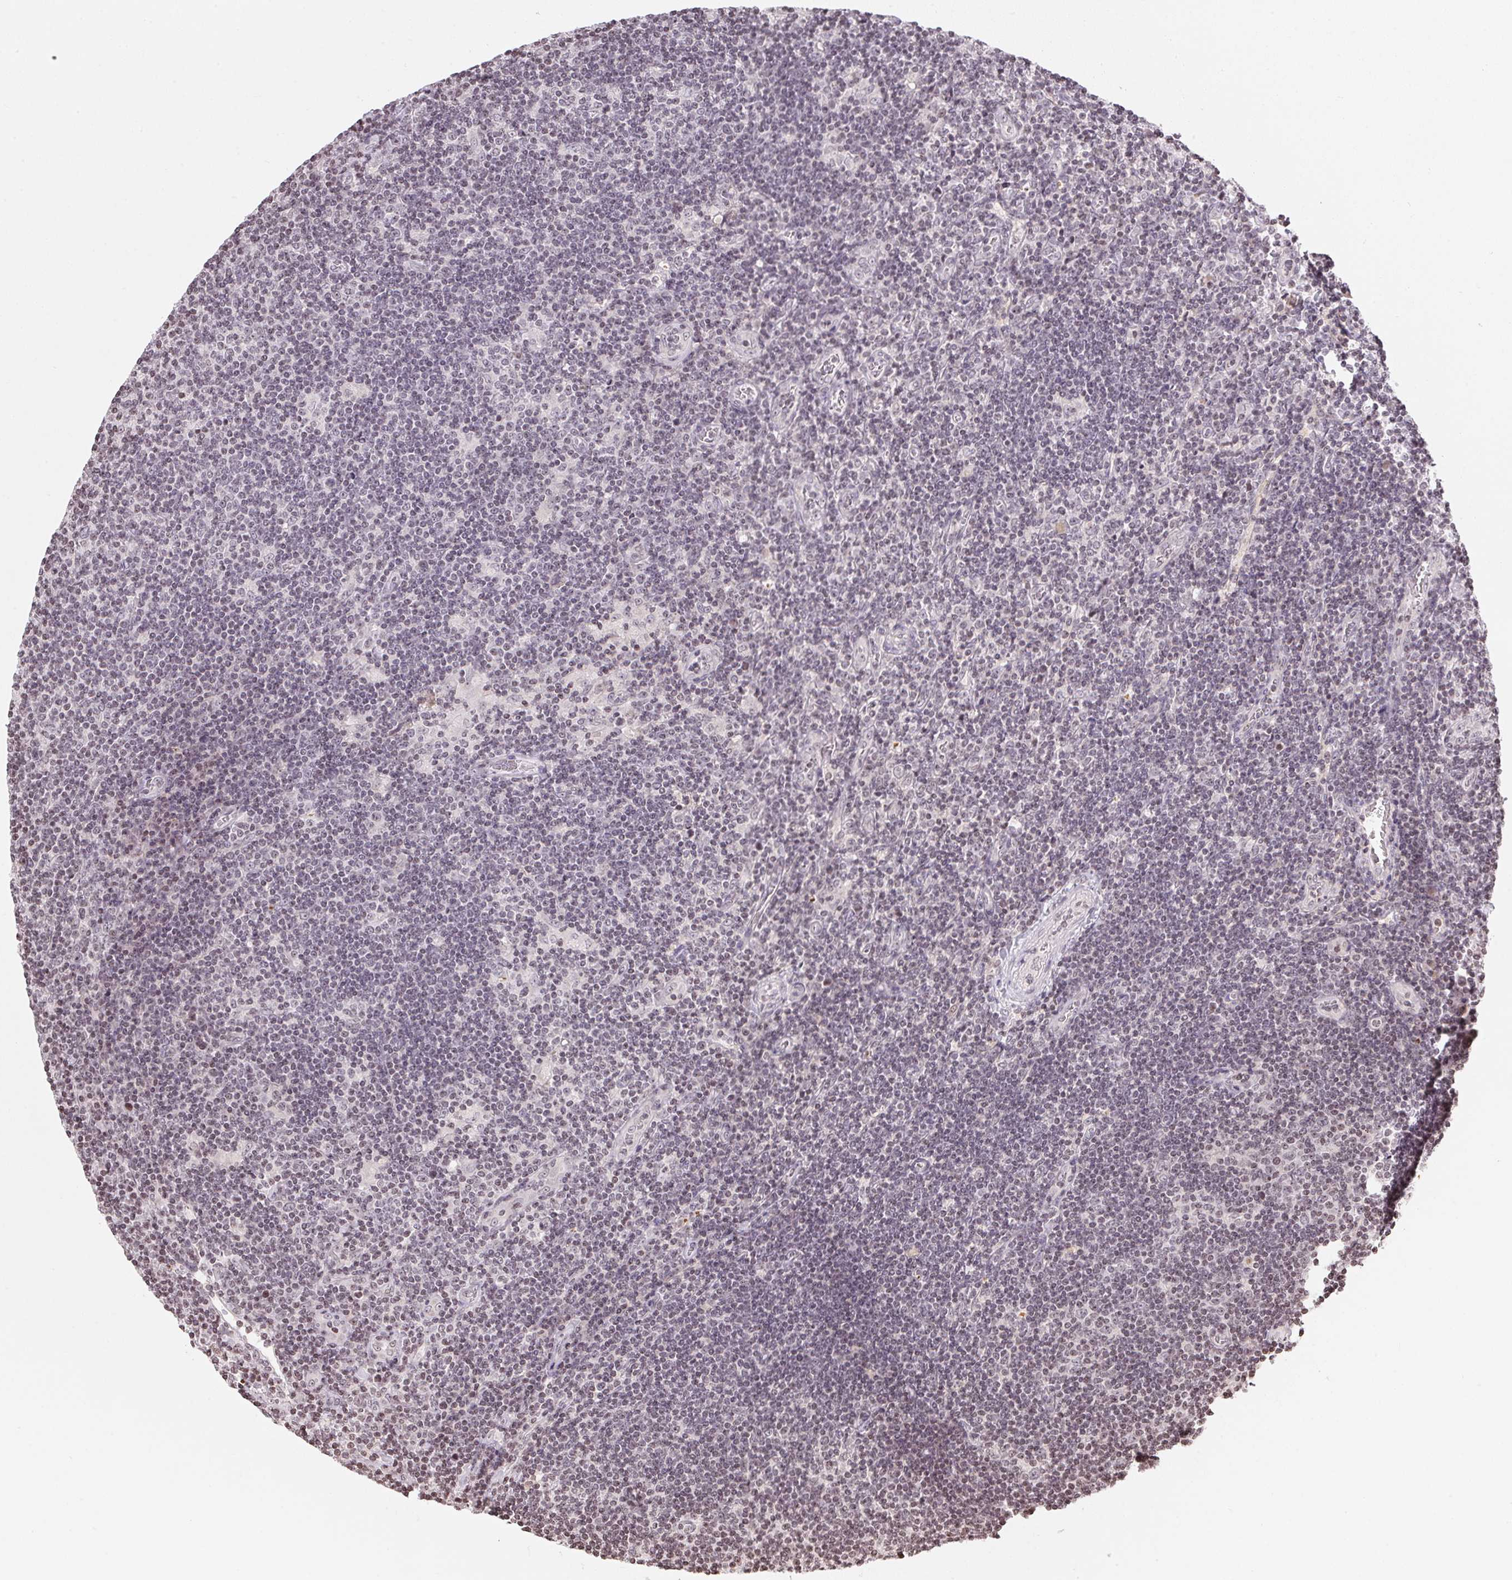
{"staining": {"intensity": "negative", "quantity": "none", "location": "none"}, "tissue": "lymphoma", "cell_type": "Tumor cells", "image_type": "cancer", "snomed": [{"axis": "morphology", "description": "Hodgkin's disease, NOS"}, {"axis": "topography", "description": "Lymph node"}], "caption": "IHC micrograph of neoplastic tissue: human Hodgkin's disease stained with DAB (3,3'-diaminobenzidine) reveals no significant protein expression in tumor cells.", "gene": "RNF181", "patient": {"sex": "male", "age": 40}}